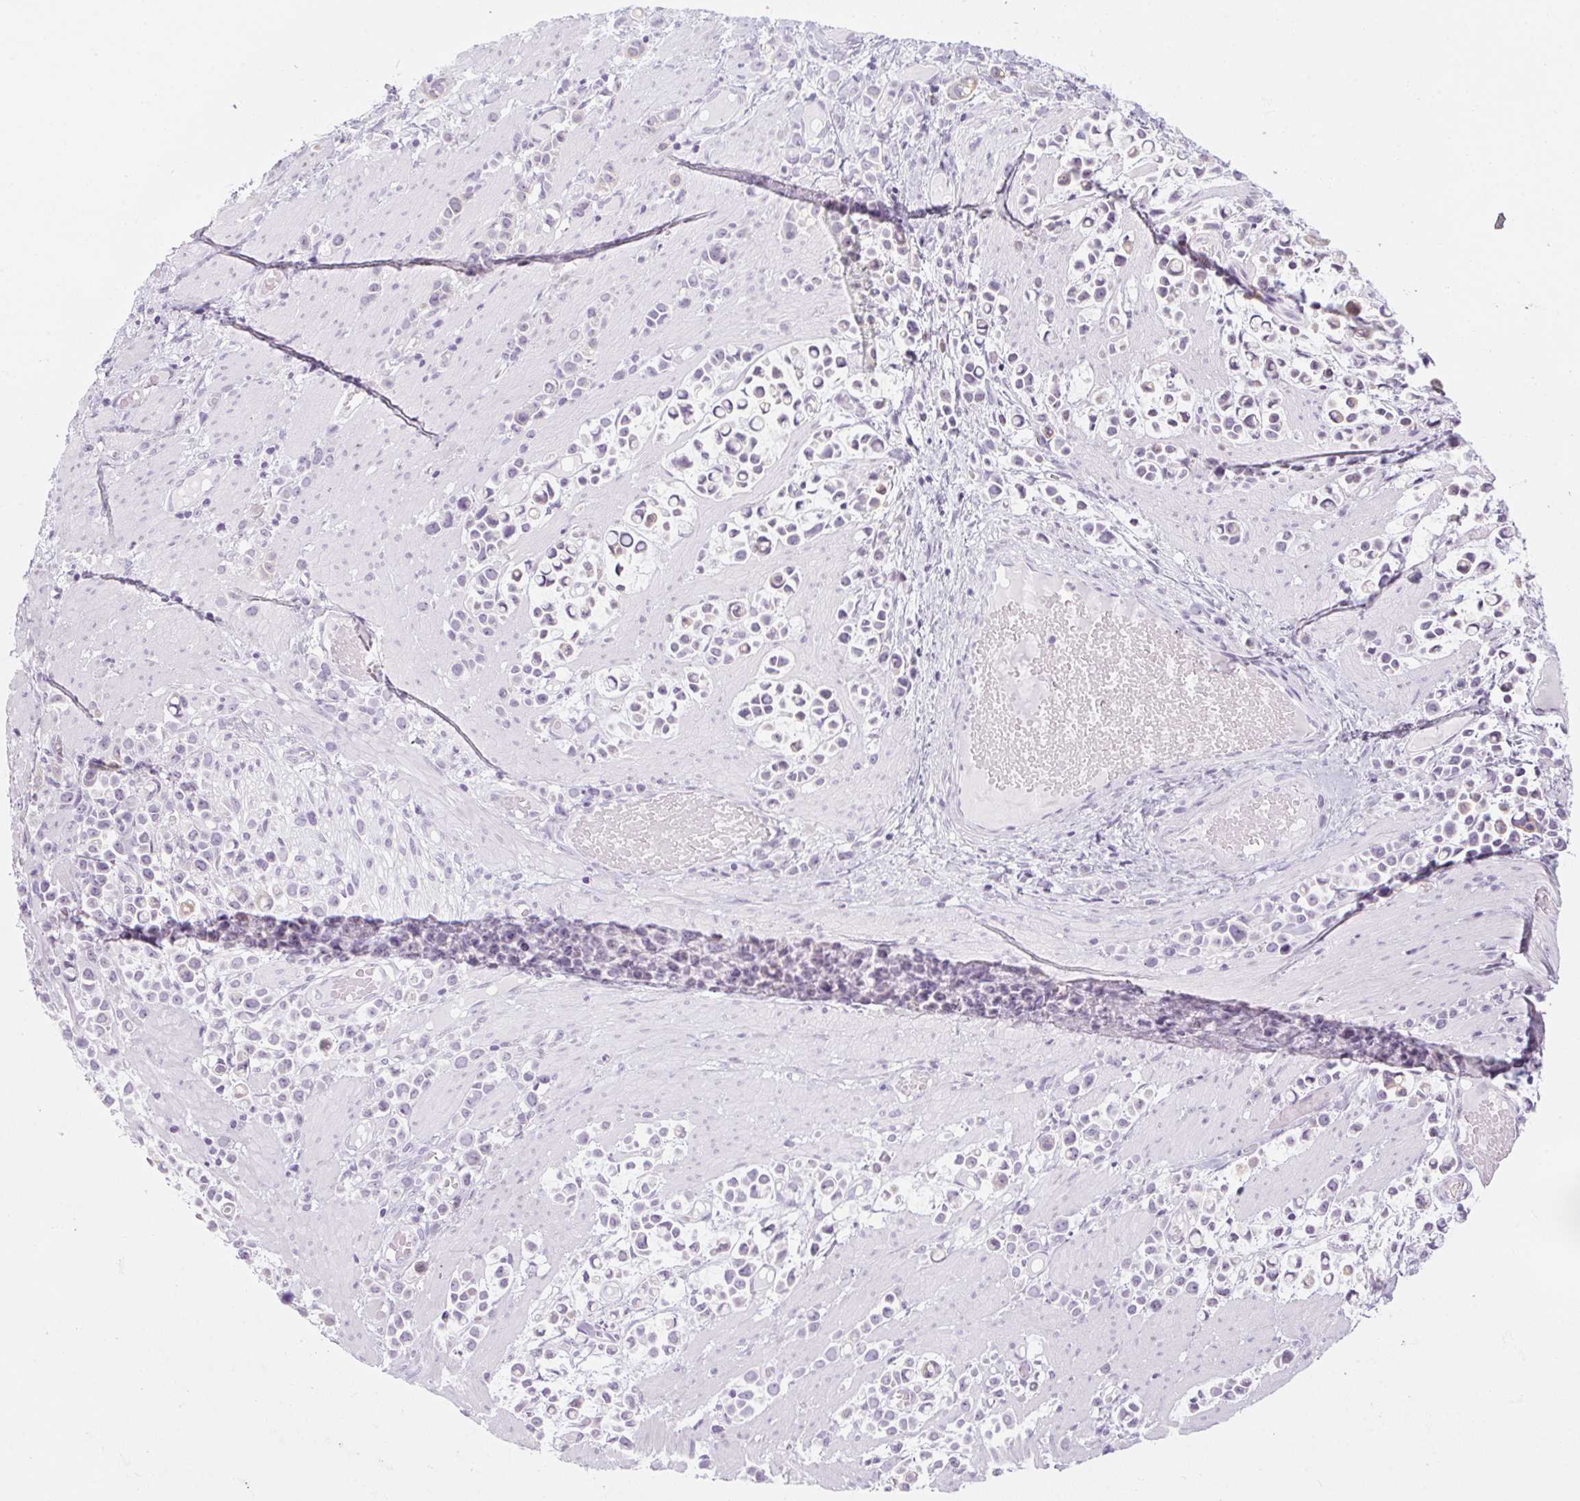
{"staining": {"intensity": "negative", "quantity": "none", "location": "none"}, "tissue": "stomach cancer", "cell_type": "Tumor cells", "image_type": "cancer", "snomed": [{"axis": "morphology", "description": "Adenocarcinoma, NOS"}, {"axis": "topography", "description": "Stomach"}], "caption": "This is a image of immunohistochemistry staining of adenocarcinoma (stomach), which shows no positivity in tumor cells.", "gene": "RPTN", "patient": {"sex": "male", "age": 82}}